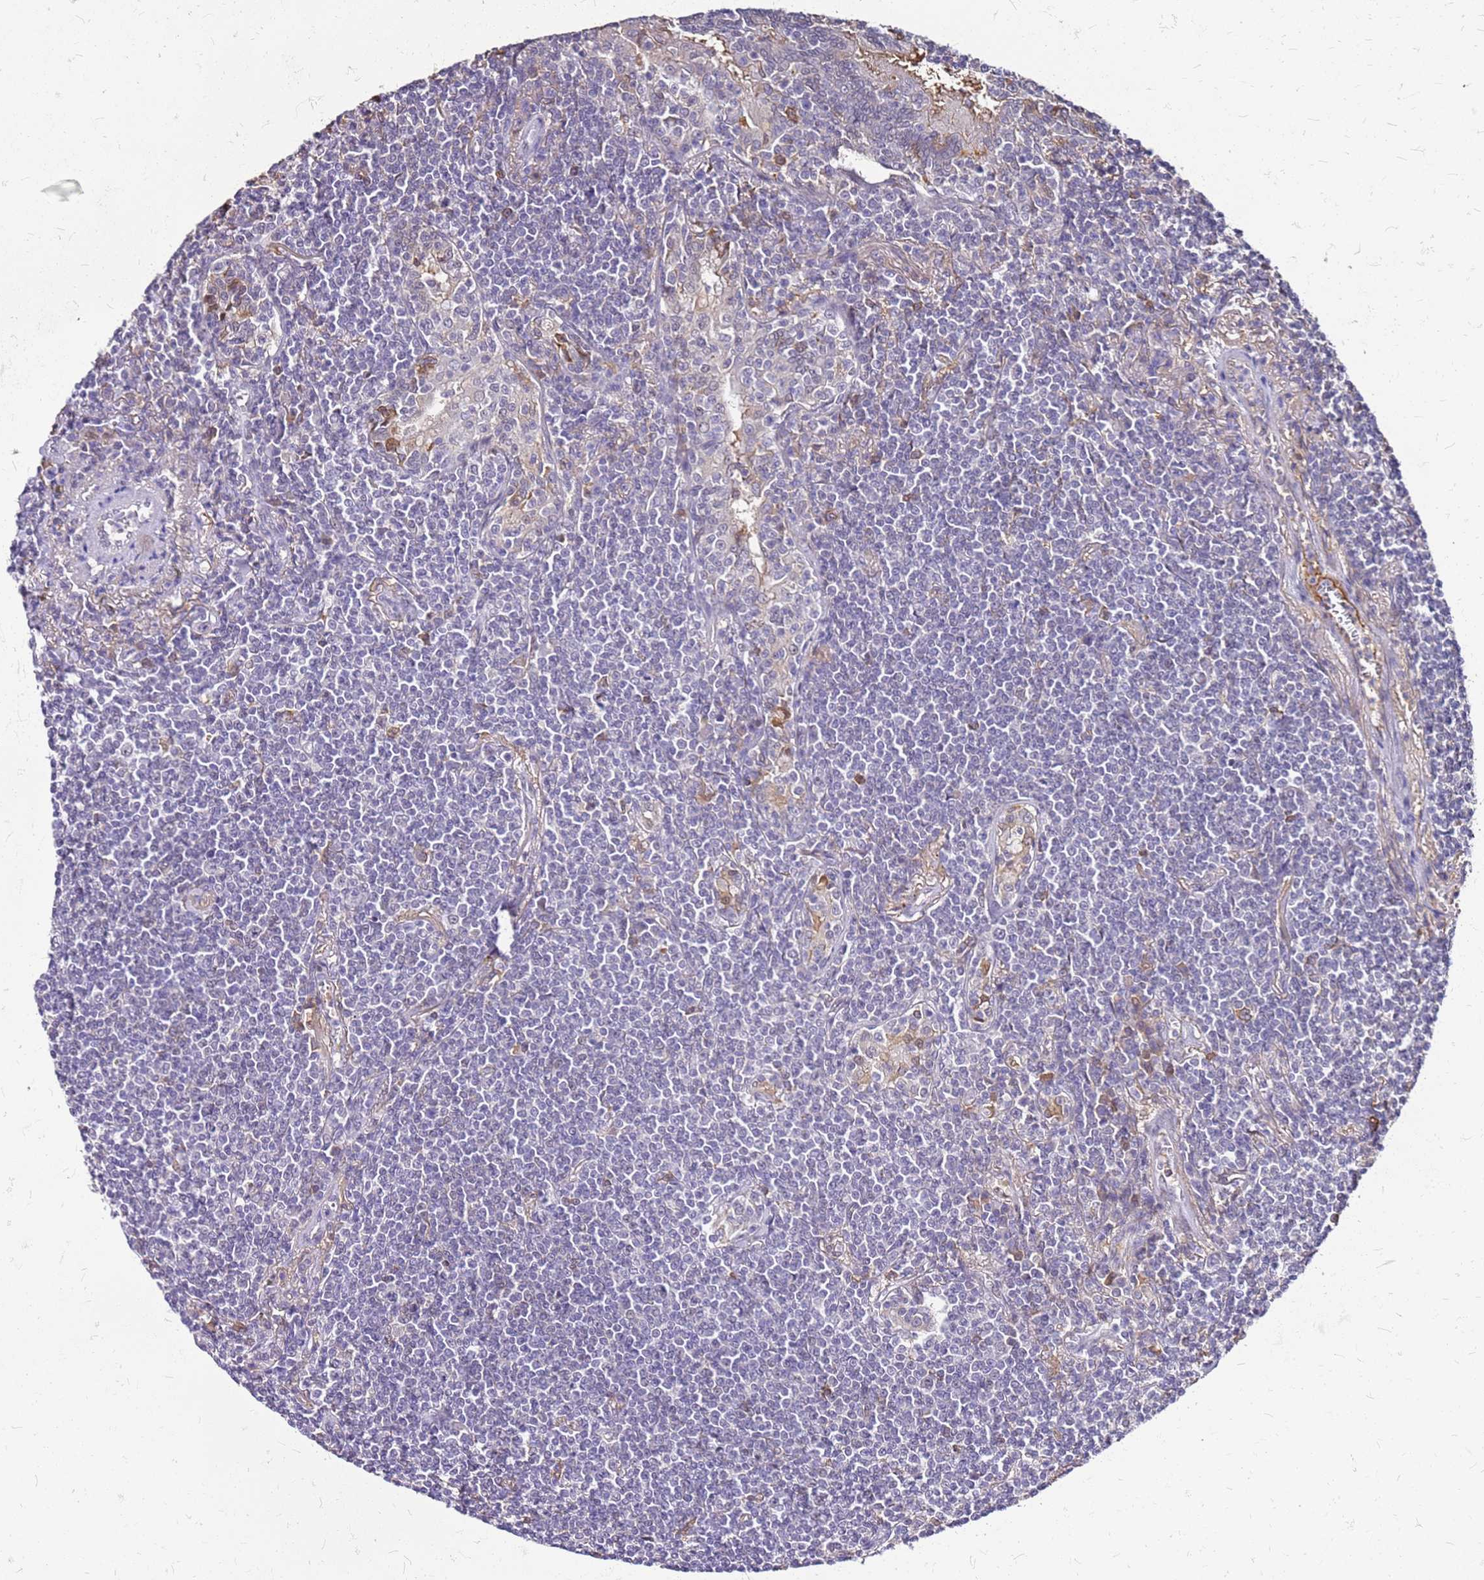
{"staining": {"intensity": "negative", "quantity": "none", "location": "none"}, "tissue": "lymphoma", "cell_type": "Tumor cells", "image_type": "cancer", "snomed": [{"axis": "morphology", "description": "Malignant lymphoma, non-Hodgkin's type, Low grade"}, {"axis": "topography", "description": "Lung"}], "caption": "A micrograph of human malignant lymphoma, non-Hodgkin's type (low-grade) is negative for staining in tumor cells. (Brightfield microscopy of DAB immunohistochemistry (IHC) at high magnification).", "gene": "ALDH1A3", "patient": {"sex": "female", "age": 71}}